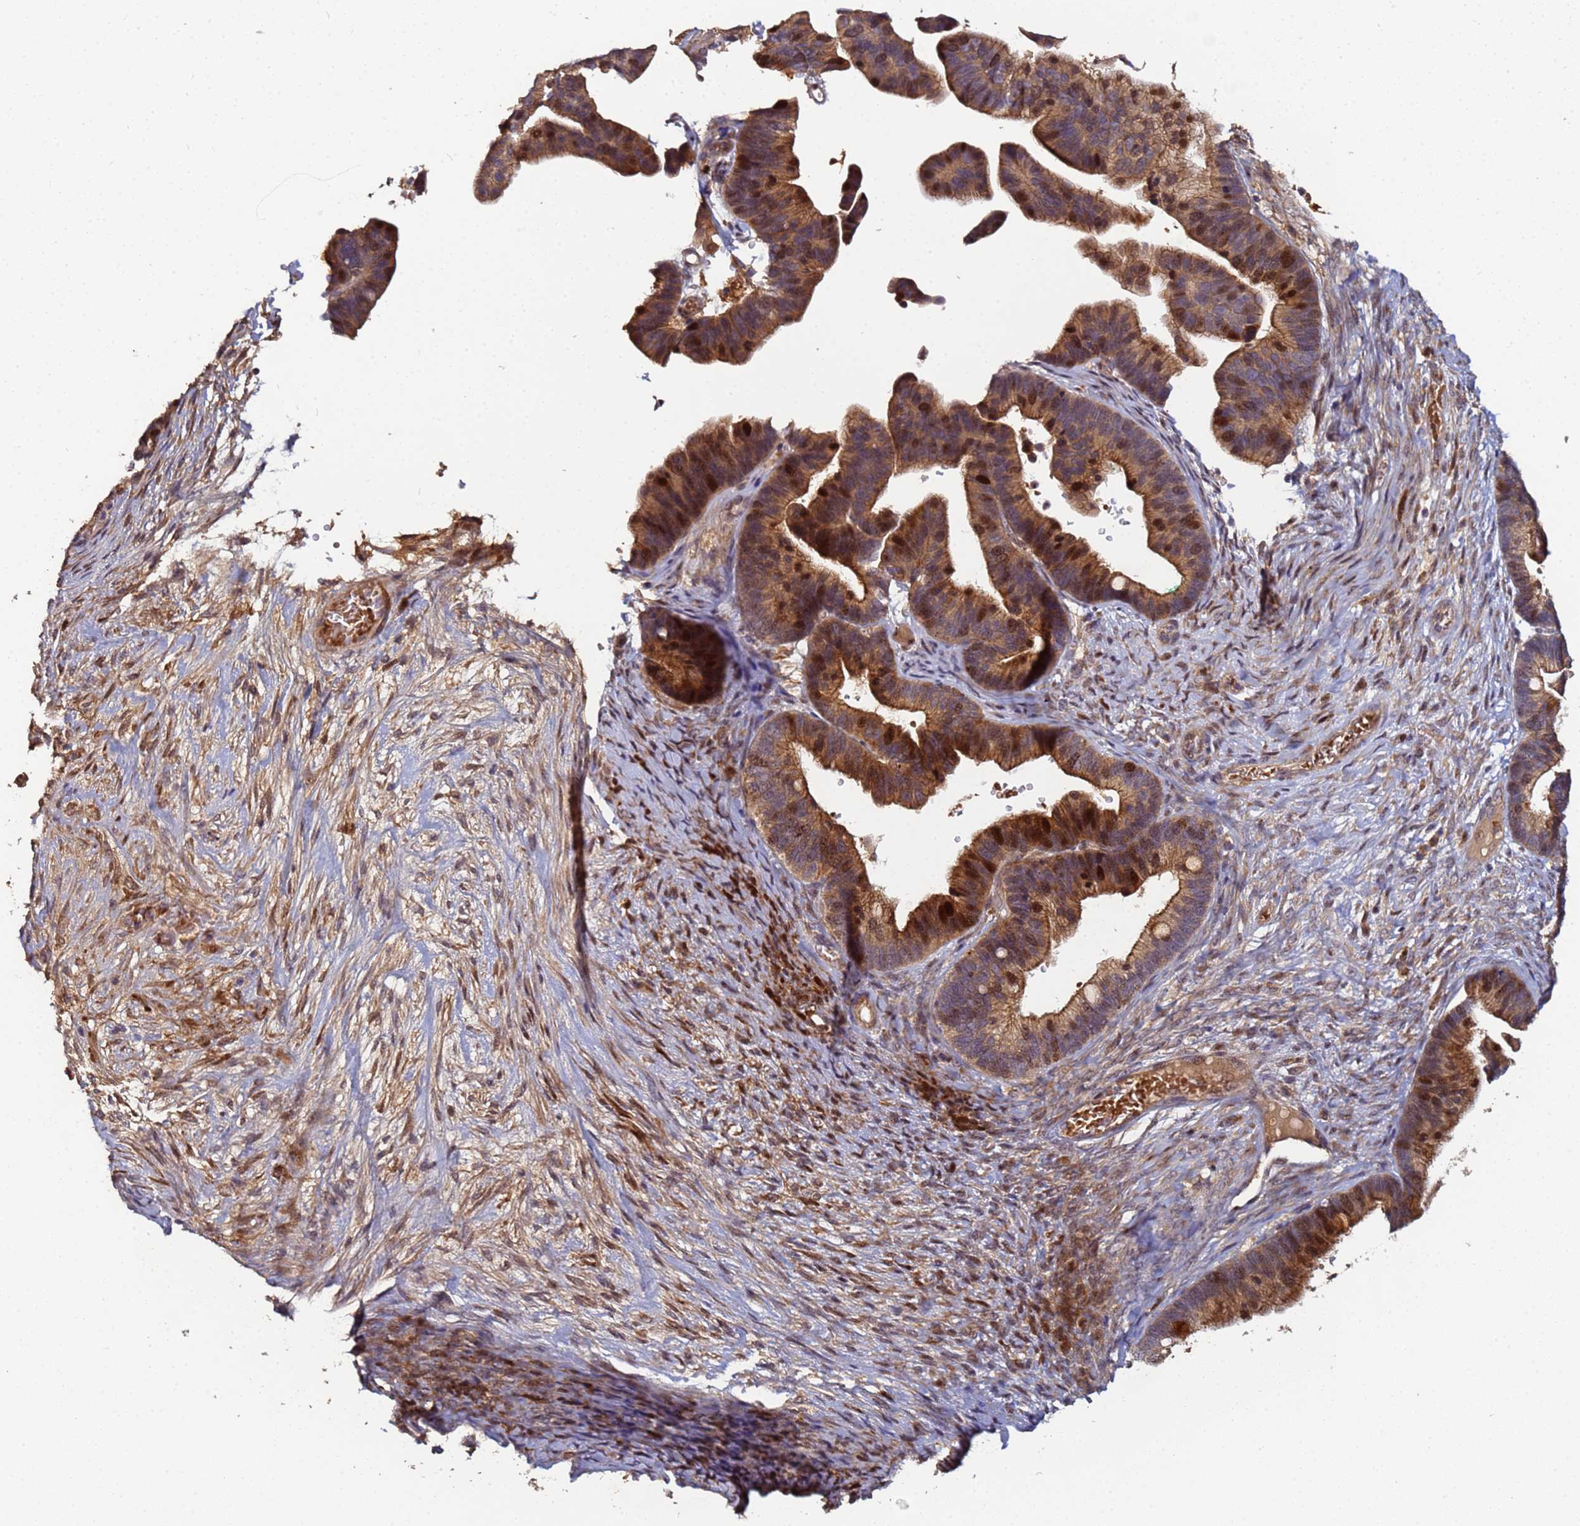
{"staining": {"intensity": "moderate", "quantity": ">75%", "location": "cytoplasmic/membranous,nuclear"}, "tissue": "ovarian cancer", "cell_type": "Tumor cells", "image_type": "cancer", "snomed": [{"axis": "morphology", "description": "Cystadenocarcinoma, serous, NOS"}, {"axis": "topography", "description": "Ovary"}], "caption": "Moderate cytoplasmic/membranous and nuclear expression for a protein is present in approximately >75% of tumor cells of ovarian cancer using immunohistochemistry.", "gene": "OSER1", "patient": {"sex": "female", "age": 56}}